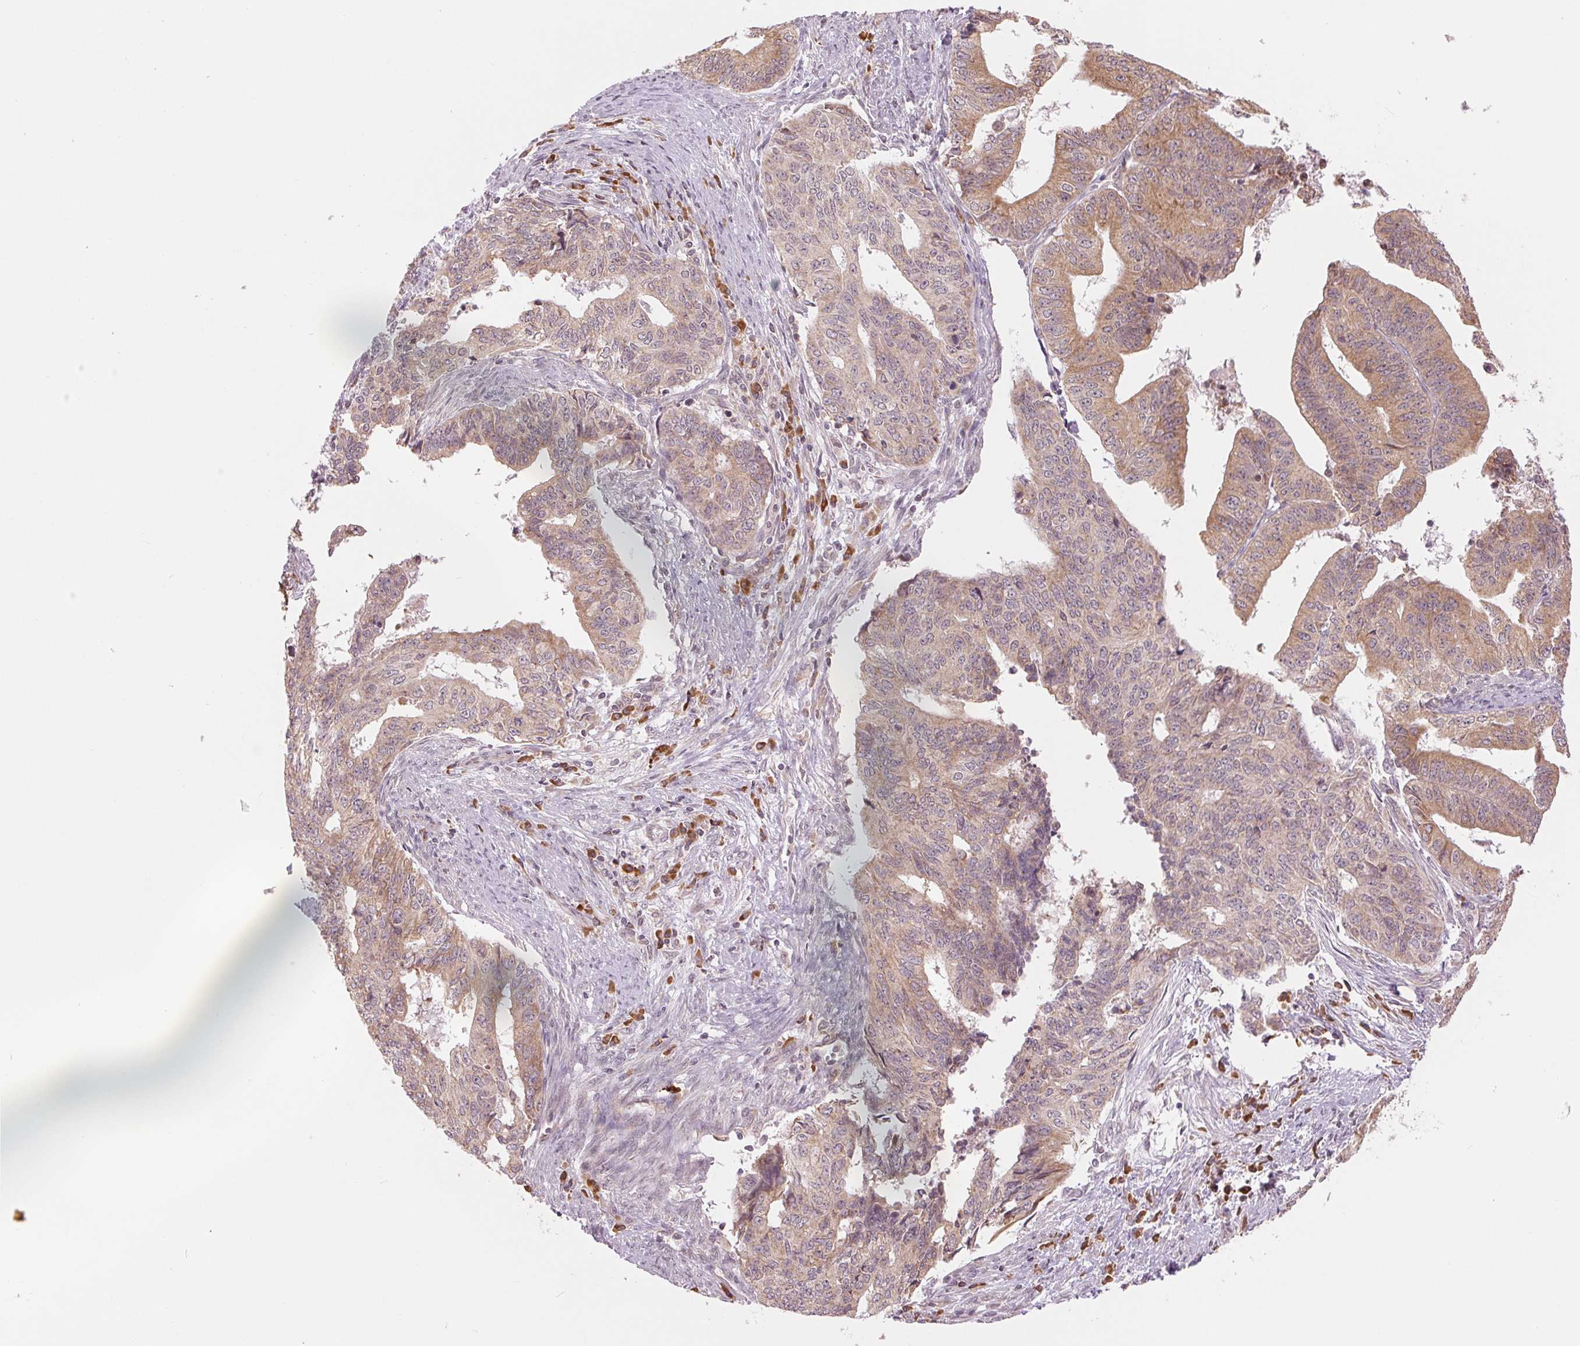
{"staining": {"intensity": "weak", "quantity": ">75%", "location": "cytoplasmic/membranous"}, "tissue": "endometrial cancer", "cell_type": "Tumor cells", "image_type": "cancer", "snomed": [{"axis": "morphology", "description": "Adenocarcinoma, NOS"}, {"axis": "topography", "description": "Endometrium"}], "caption": "A brown stain shows weak cytoplasmic/membranous staining of a protein in adenocarcinoma (endometrial) tumor cells. Nuclei are stained in blue.", "gene": "TECR", "patient": {"sex": "female", "age": 65}}